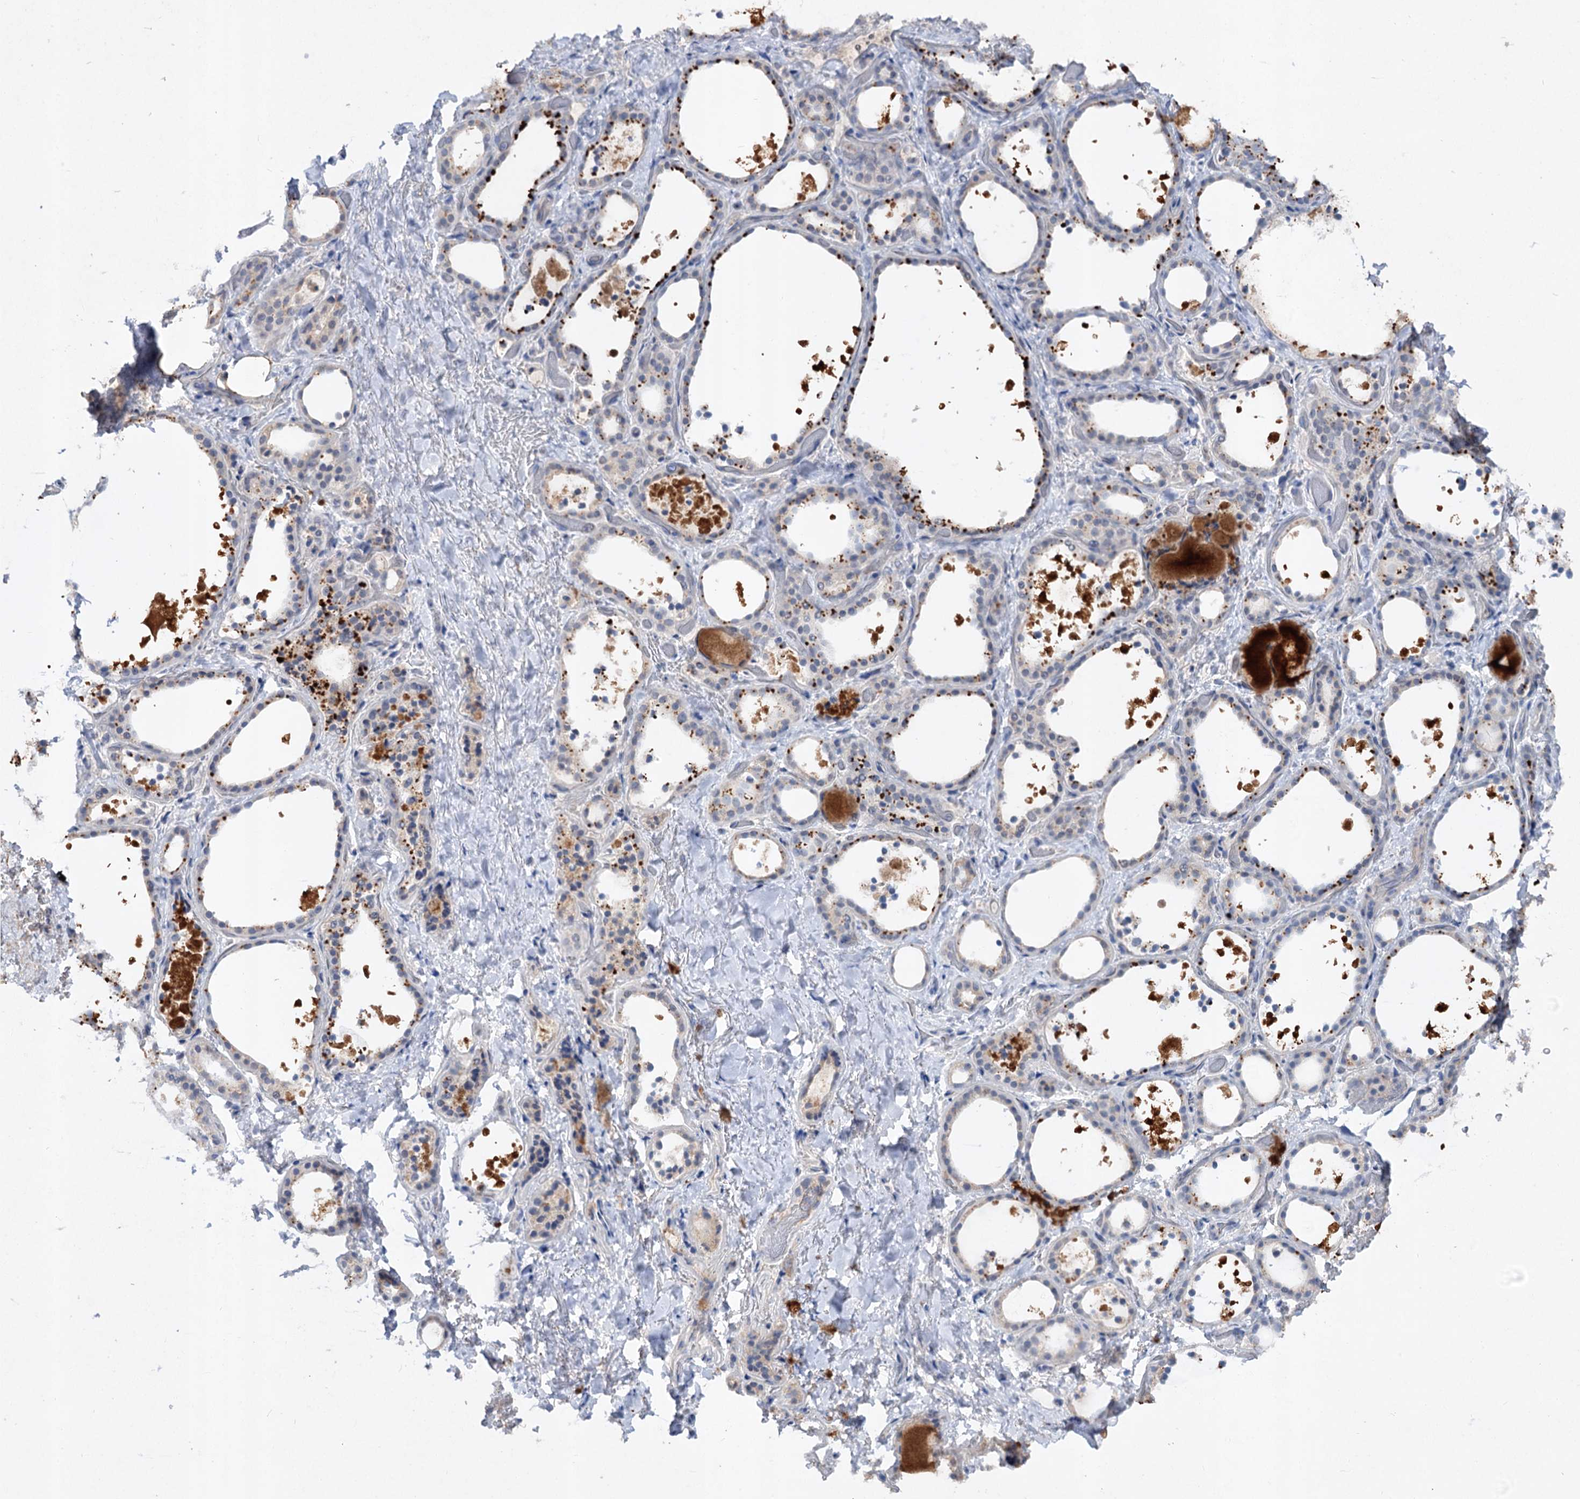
{"staining": {"intensity": "negative", "quantity": "none", "location": "none"}, "tissue": "thyroid gland", "cell_type": "Glandular cells", "image_type": "normal", "snomed": [{"axis": "morphology", "description": "Normal tissue, NOS"}, {"axis": "topography", "description": "Thyroid gland"}], "caption": "Glandular cells are negative for protein expression in normal human thyroid gland. Brightfield microscopy of IHC stained with DAB (brown) and hematoxylin (blue), captured at high magnification.", "gene": "ATP4A", "patient": {"sex": "female", "age": 44}}